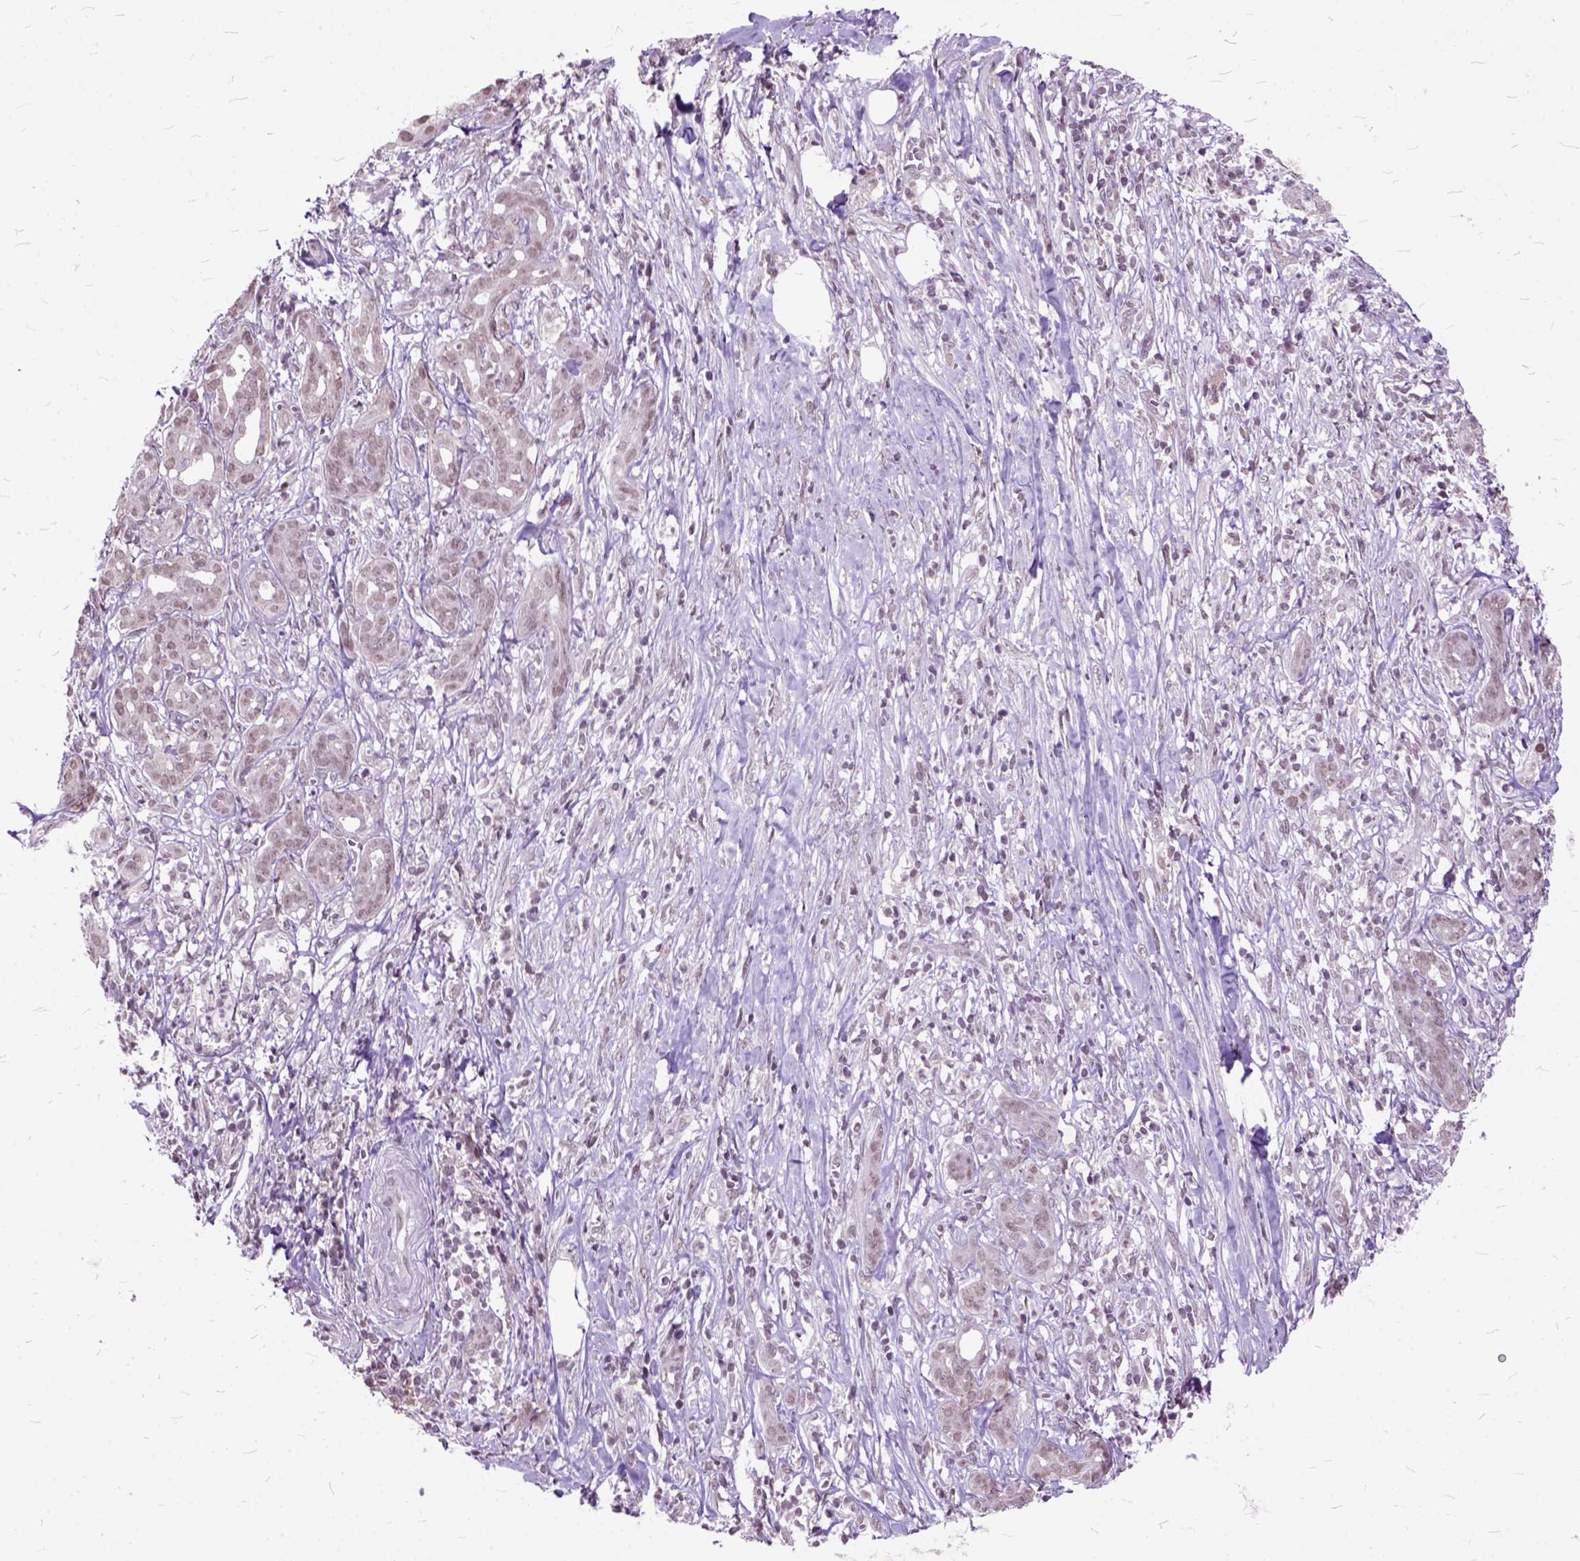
{"staining": {"intensity": "weak", "quantity": ">75%", "location": "nuclear"}, "tissue": "pancreatic cancer", "cell_type": "Tumor cells", "image_type": "cancer", "snomed": [{"axis": "morphology", "description": "Adenocarcinoma, NOS"}, {"axis": "topography", "description": "Pancreas"}], "caption": "Immunohistochemical staining of pancreatic cancer (adenocarcinoma) displays low levels of weak nuclear protein positivity in approximately >75% of tumor cells. Using DAB (3,3'-diaminobenzidine) (brown) and hematoxylin (blue) stains, captured at high magnification using brightfield microscopy.", "gene": "ORC5", "patient": {"sex": "male", "age": 61}}